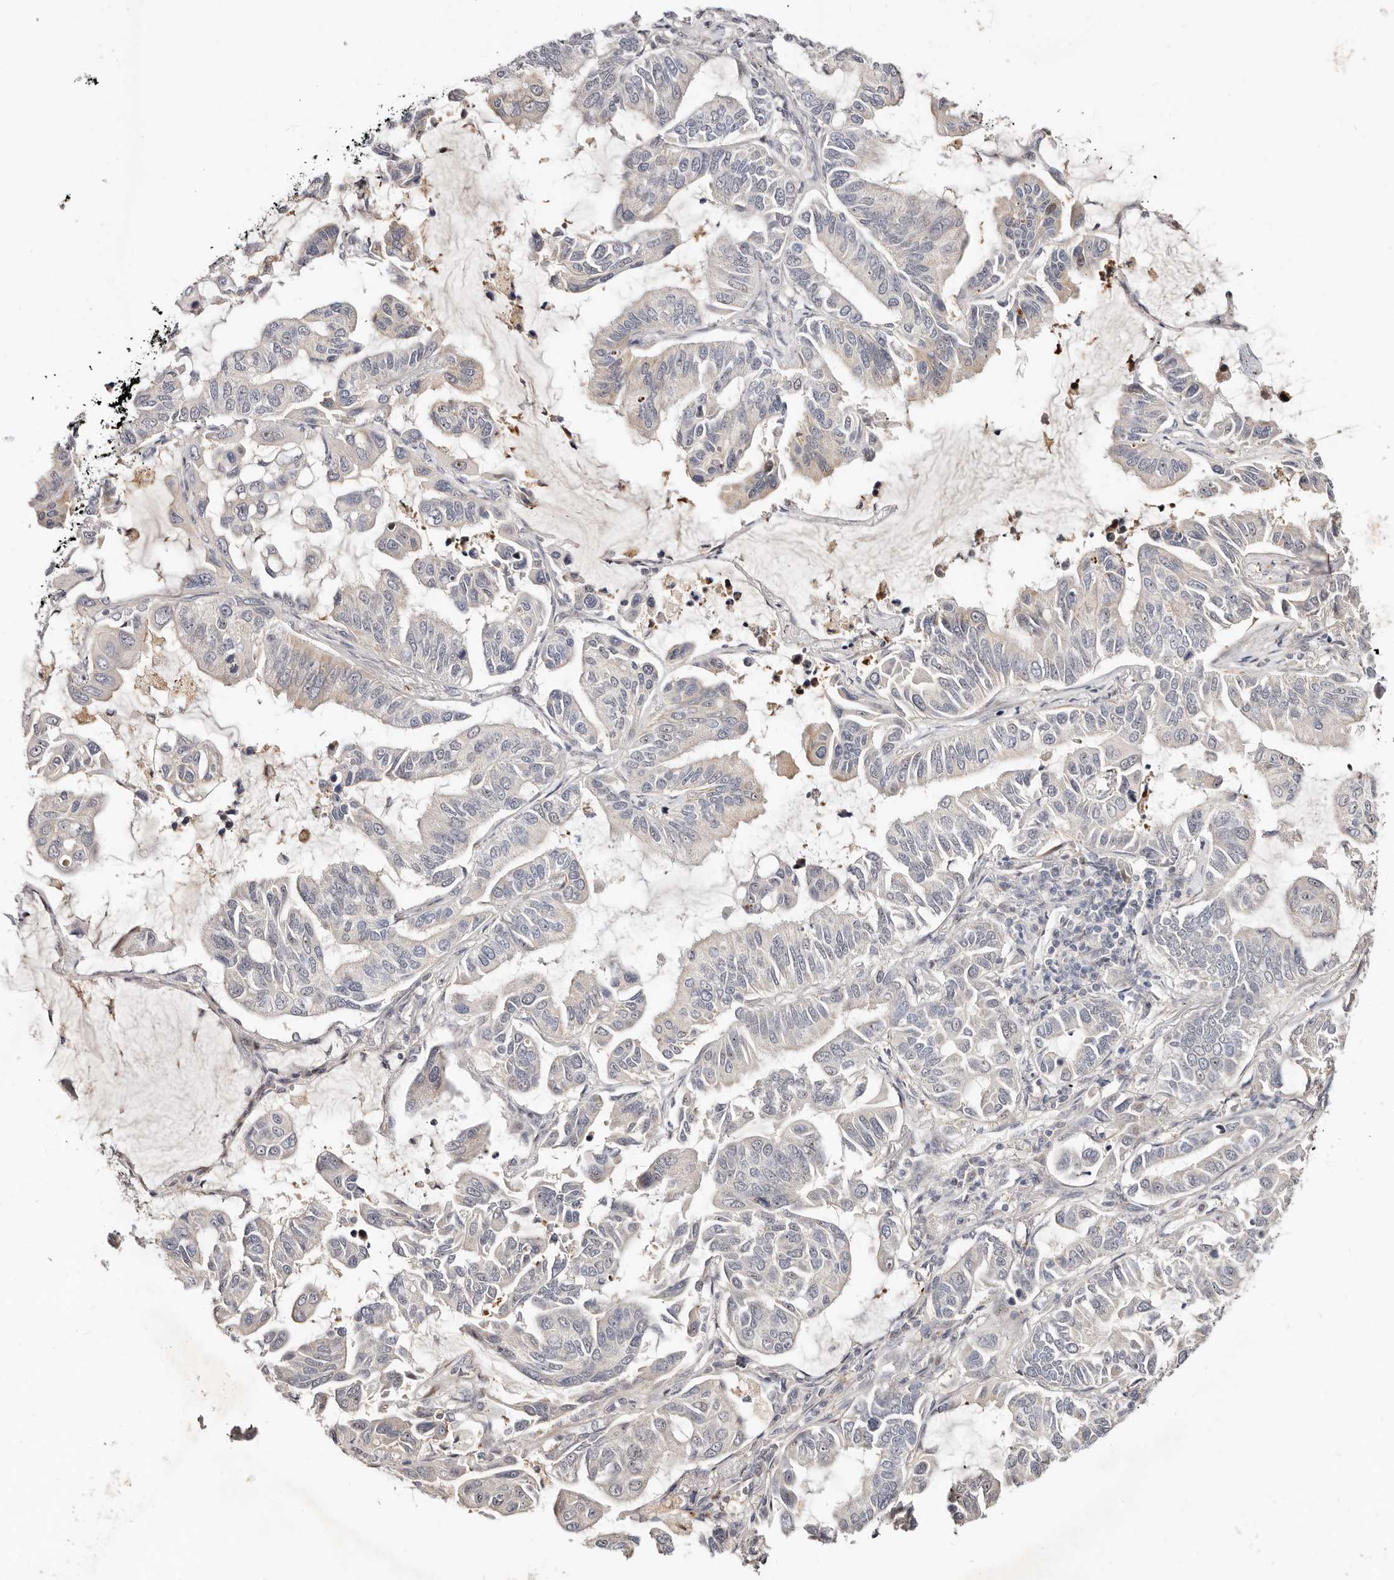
{"staining": {"intensity": "negative", "quantity": "none", "location": "none"}, "tissue": "lung cancer", "cell_type": "Tumor cells", "image_type": "cancer", "snomed": [{"axis": "morphology", "description": "Adenocarcinoma, NOS"}, {"axis": "topography", "description": "Lung"}], "caption": "Lung cancer stained for a protein using immunohistochemistry (IHC) reveals no expression tumor cells.", "gene": "ODF2L", "patient": {"sex": "male", "age": 64}}